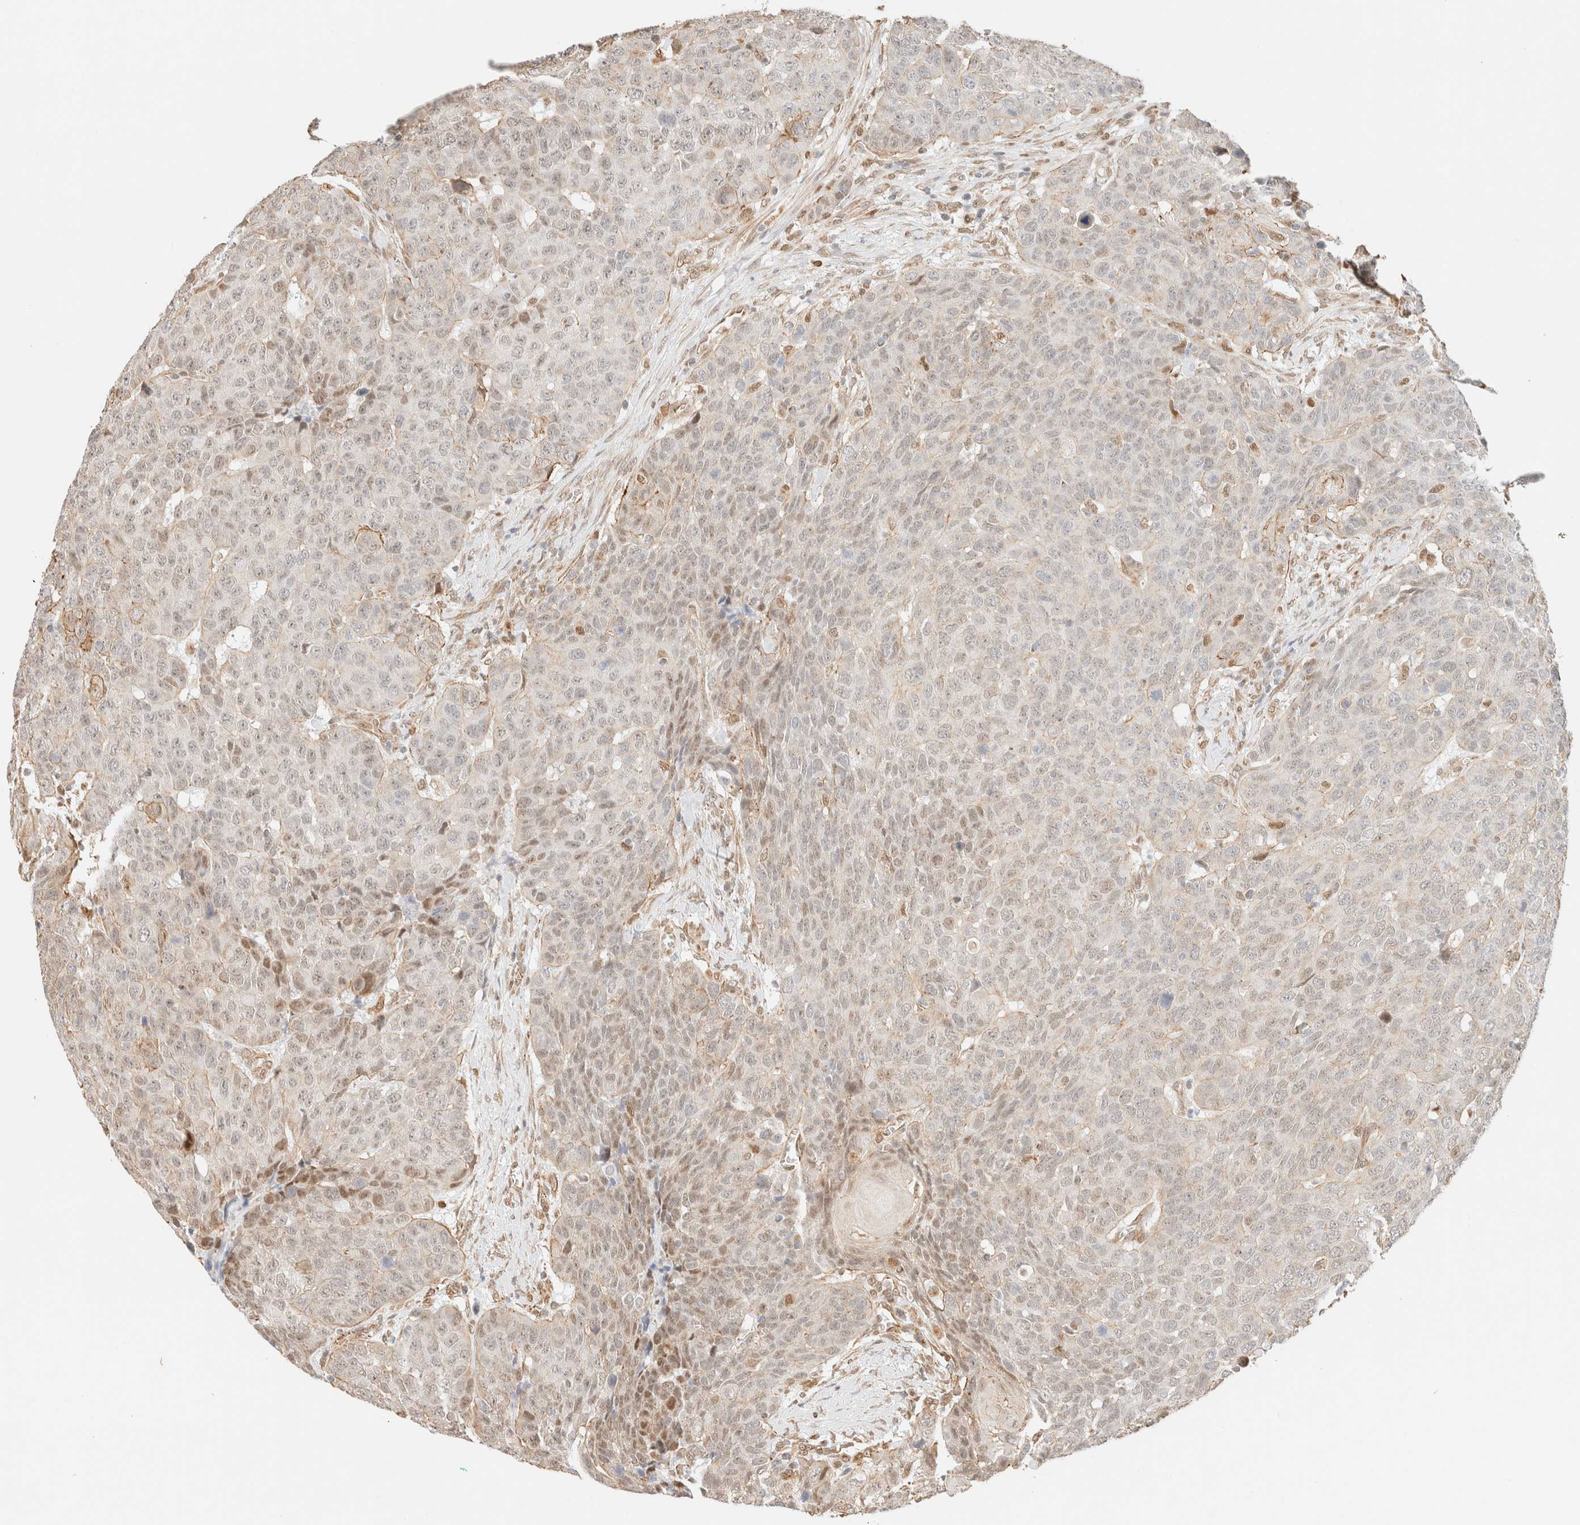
{"staining": {"intensity": "weak", "quantity": "25%-75%", "location": "cytoplasmic/membranous,nuclear"}, "tissue": "head and neck cancer", "cell_type": "Tumor cells", "image_type": "cancer", "snomed": [{"axis": "morphology", "description": "Squamous cell carcinoma, NOS"}, {"axis": "topography", "description": "Head-Neck"}], "caption": "Immunohistochemistry (IHC) (DAB (3,3'-diaminobenzidine)) staining of head and neck cancer (squamous cell carcinoma) shows weak cytoplasmic/membranous and nuclear protein expression in about 25%-75% of tumor cells.", "gene": "ARID5A", "patient": {"sex": "male", "age": 66}}